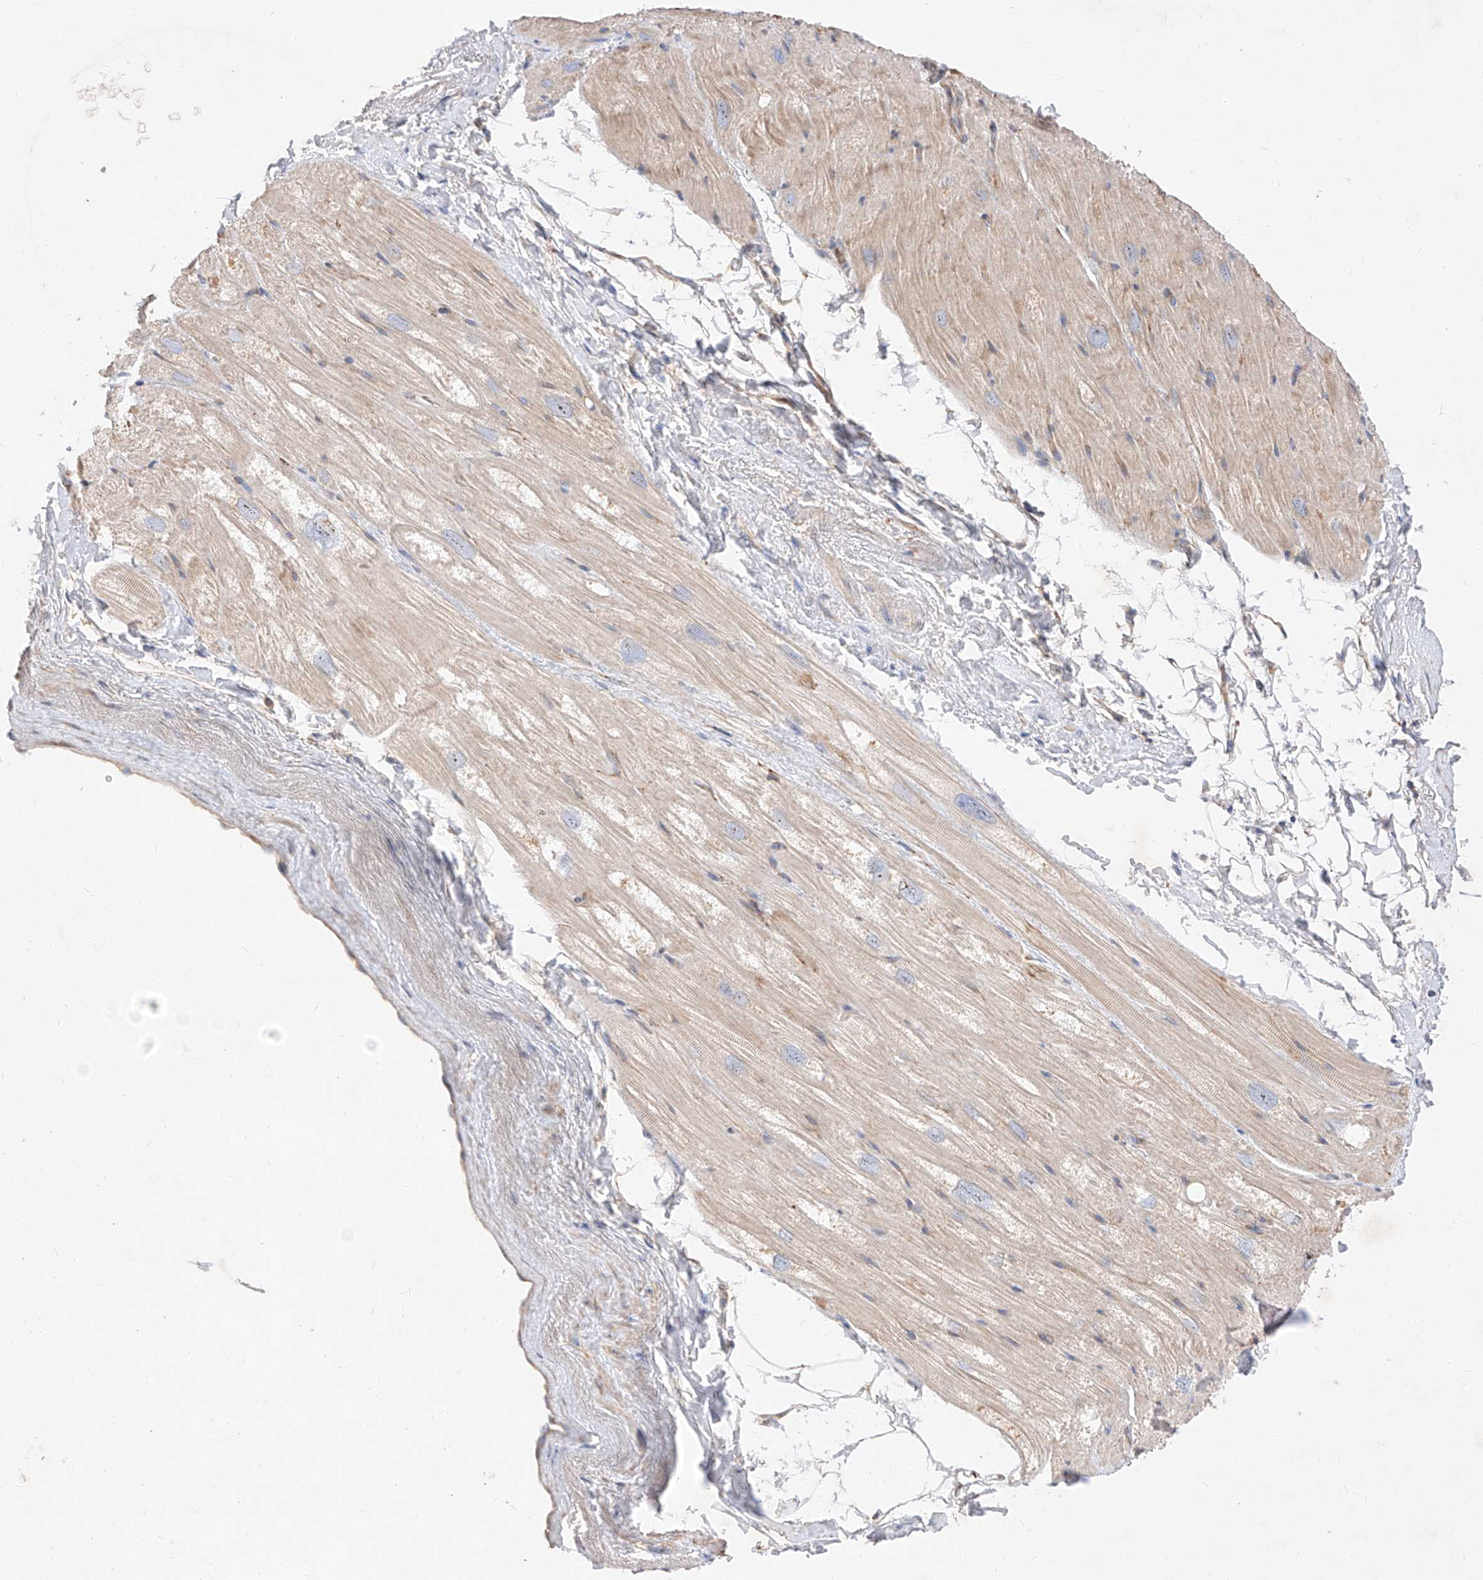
{"staining": {"intensity": "moderate", "quantity": "<25%", "location": "cytoplasmic/membranous"}, "tissue": "heart muscle", "cell_type": "Cardiomyocytes", "image_type": "normal", "snomed": [{"axis": "morphology", "description": "Normal tissue, NOS"}, {"axis": "topography", "description": "Heart"}], "caption": "Immunohistochemistry (IHC) (DAB) staining of normal human heart muscle shows moderate cytoplasmic/membranous protein positivity in about <25% of cardiomyocytes. The protein is stained brown, and the nuclei are stained in blue (DAB IHC with brightfield microscopy, high magnification).", "gene": "DIRAS3", "patient": {"sex": "male", "age": 50}}